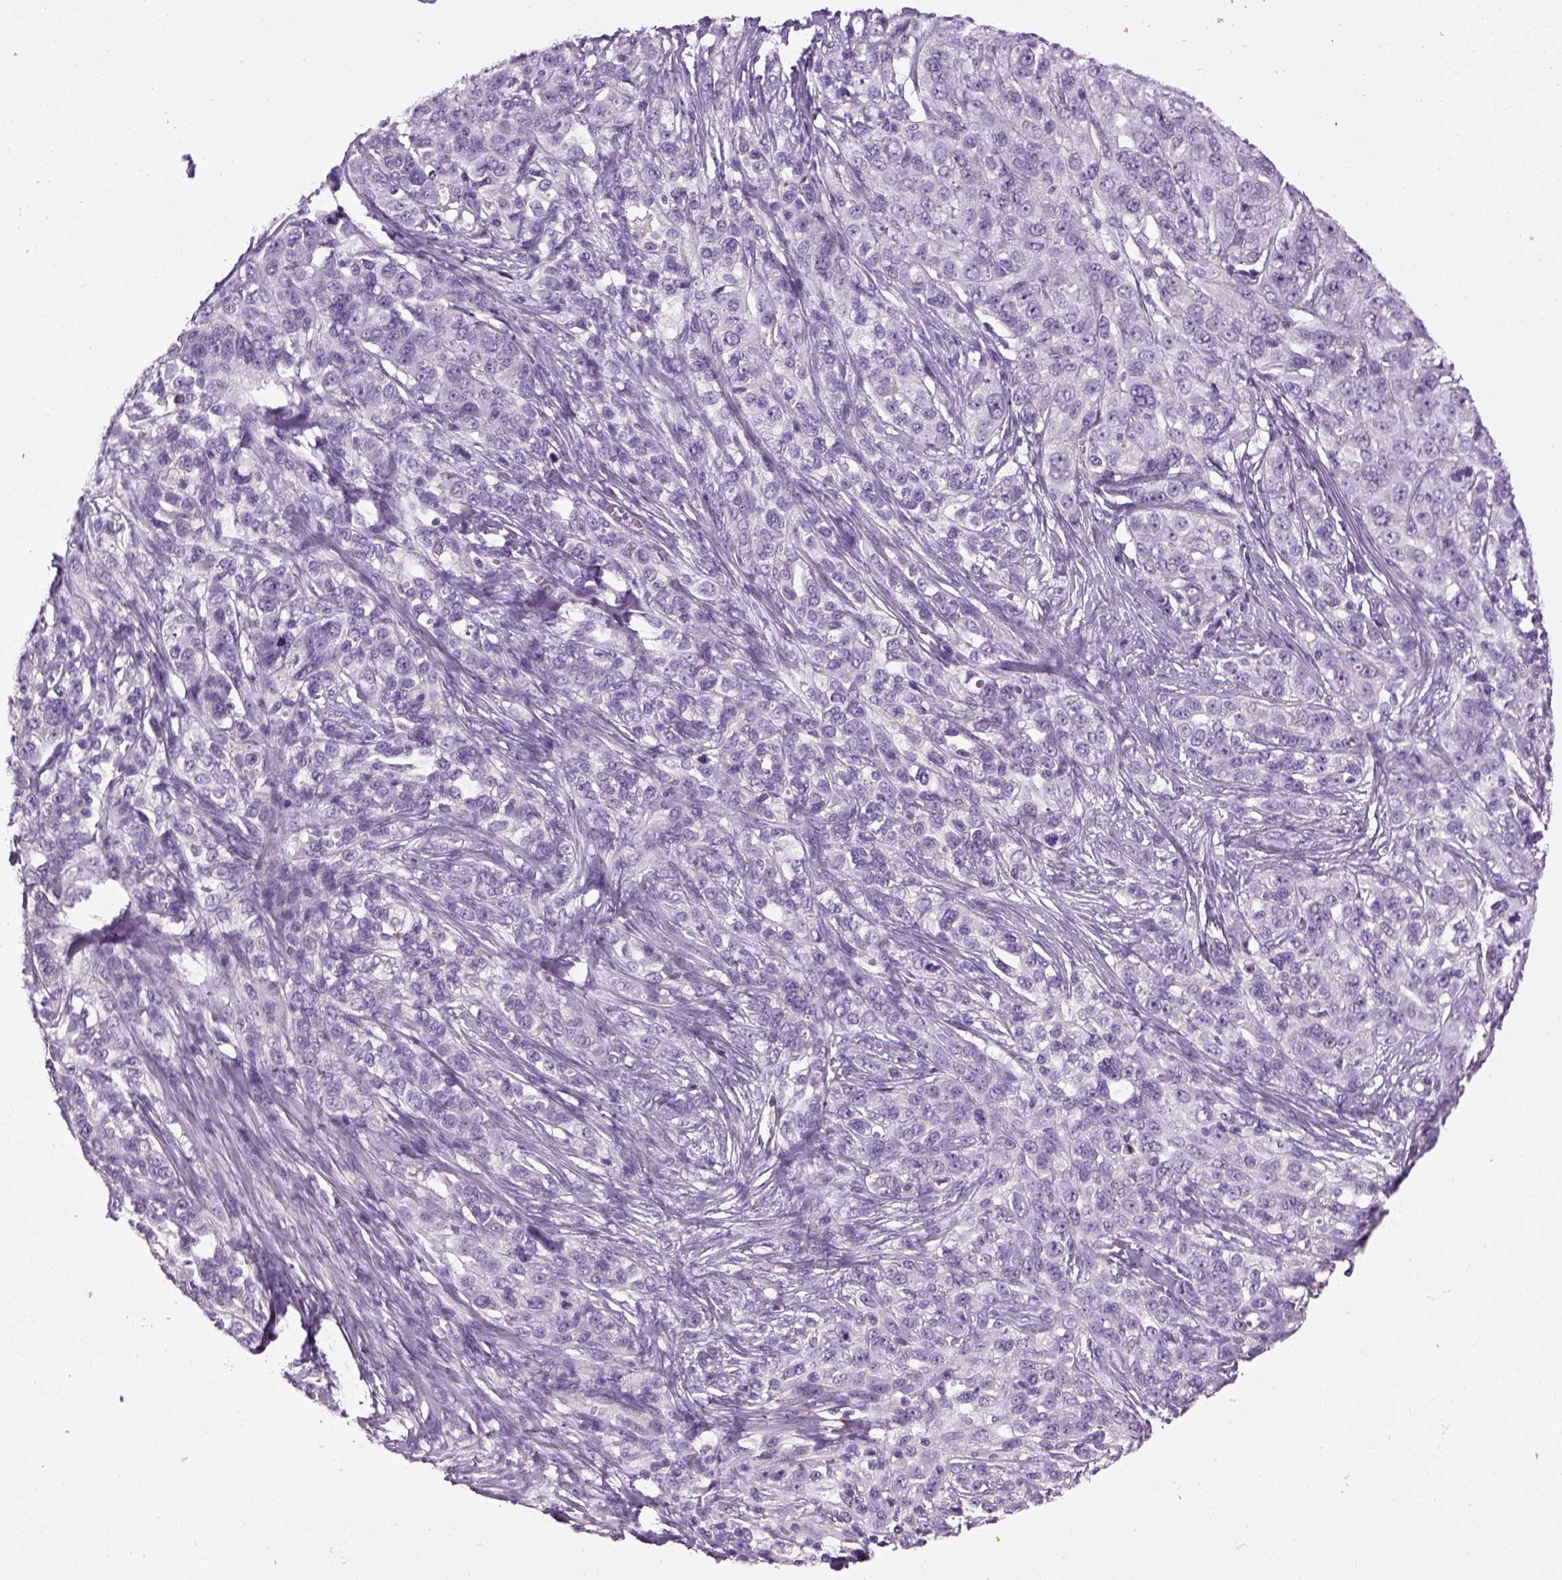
{"staining": {"intensity": "negative", "quantity": "none", "location": "none"}, "tissue": "ovarian cancer", "cell_type": "Tumor cells", "image_type": "cancer", "snomed": [{"axis": "morphology", "description": "Cystadenocarcinoma, serous, NOS"}, {"axis": "topography", "description": "Ovary"}], "caption": "A photomicrograph of human ovarian serous cystadenocarcinoma is negative for staining in tumor cells.", "gene": "ELOVL3", "patient": {"sex": "female", "age": 71}}